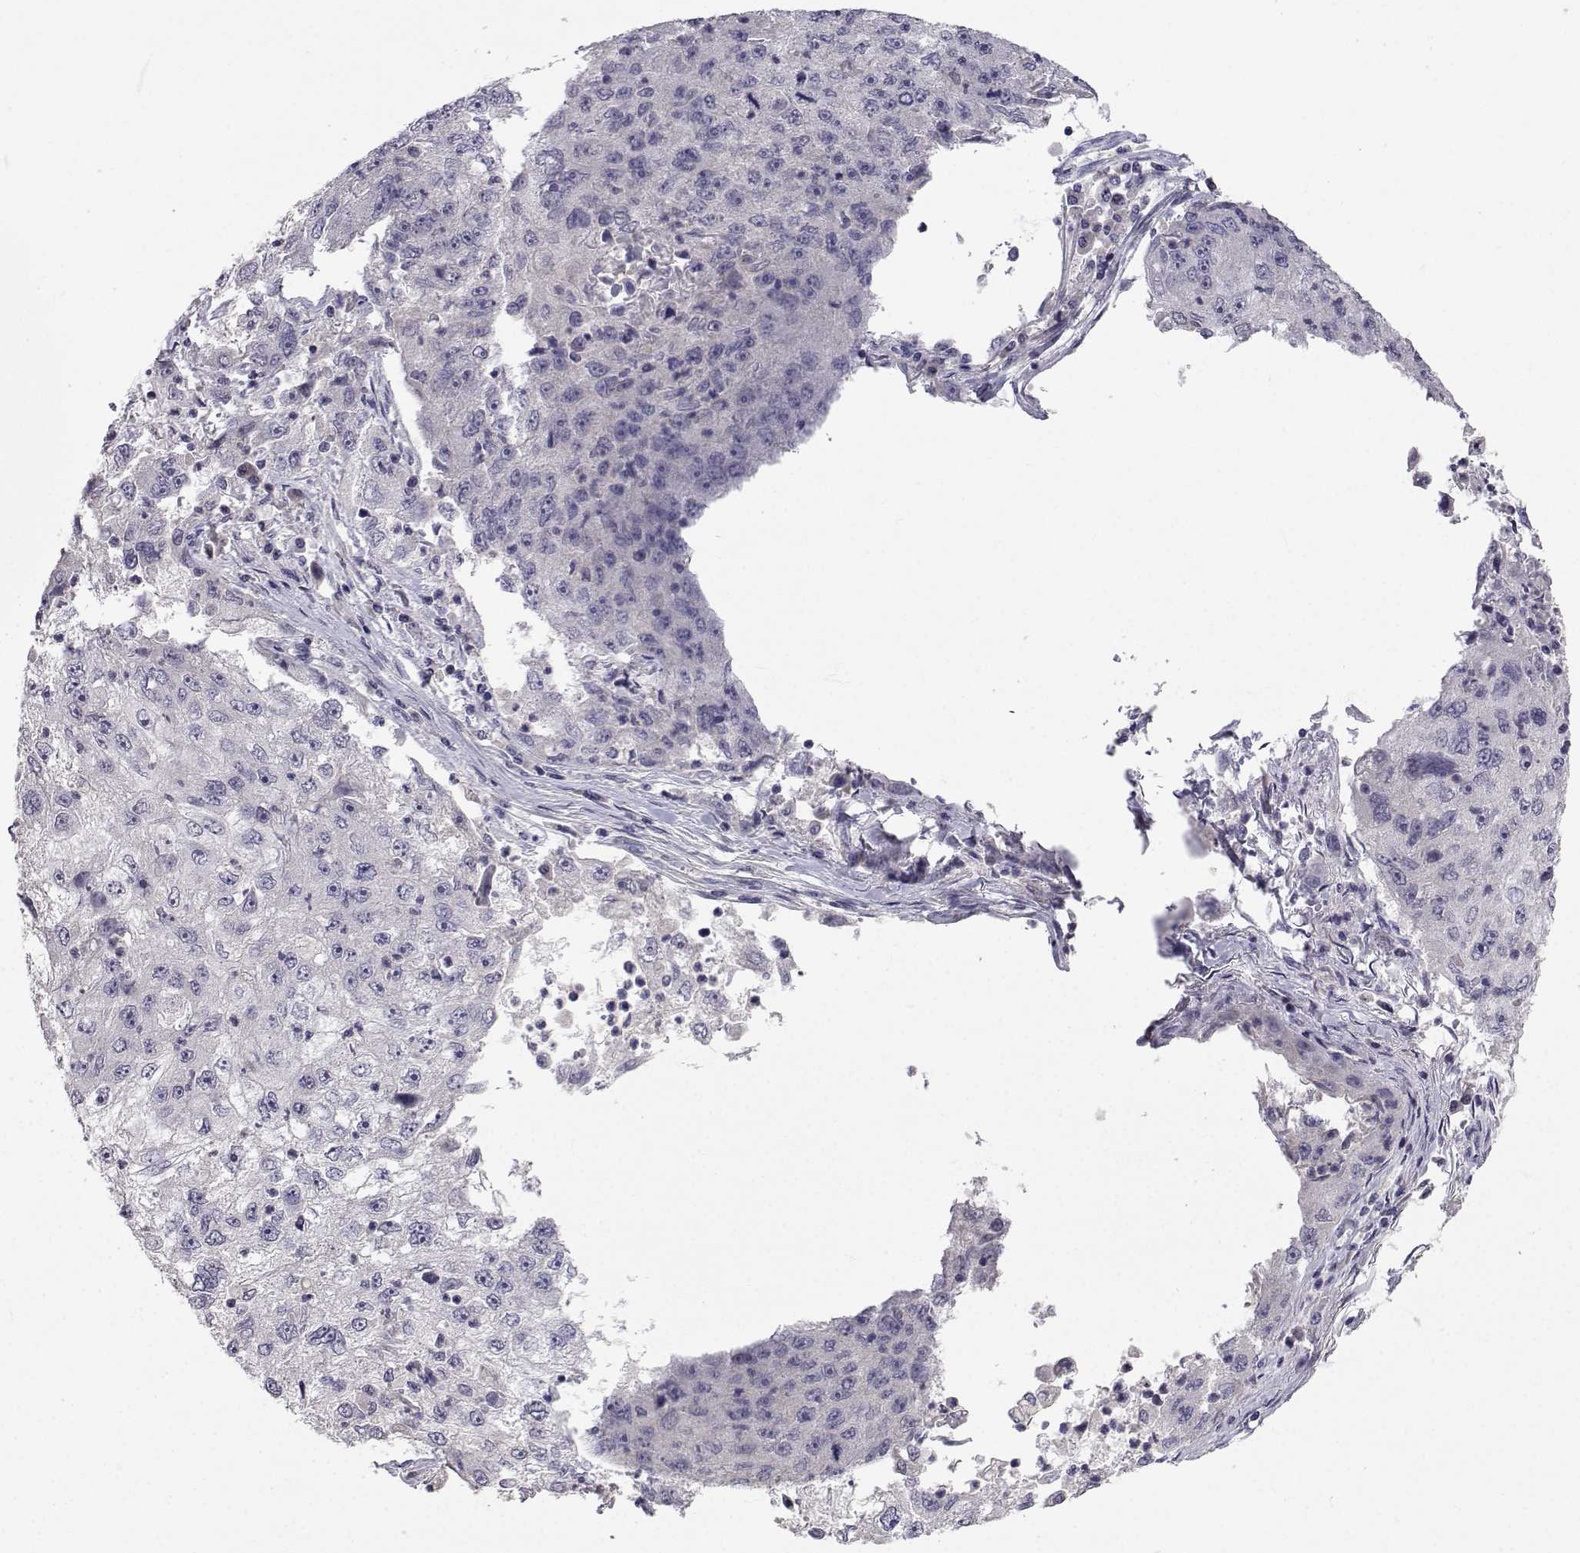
{"staining": {"intensity": "negative", "quantity": "none", "location": "none"}, "tissue": "cervical cancer", "cell_type": "Tumor cells", "image_type": "cancer", "snomed": [{"axis": "morphology", "description": "Squamous cell carcinoma, NOS"}, {"axis": "topography", "description": "Cervix"}], "caption": "This is a micrograph of IHC staining of cervical squamous cell carcinoma, which shows no expression in tumor cells. (DAB (3,3'-diaminobenzidine) IHC visualized using brightfield microscopy, high magnification).", "gene": "SLC6A3", "patient": {"sex": "female", "age": 36}}